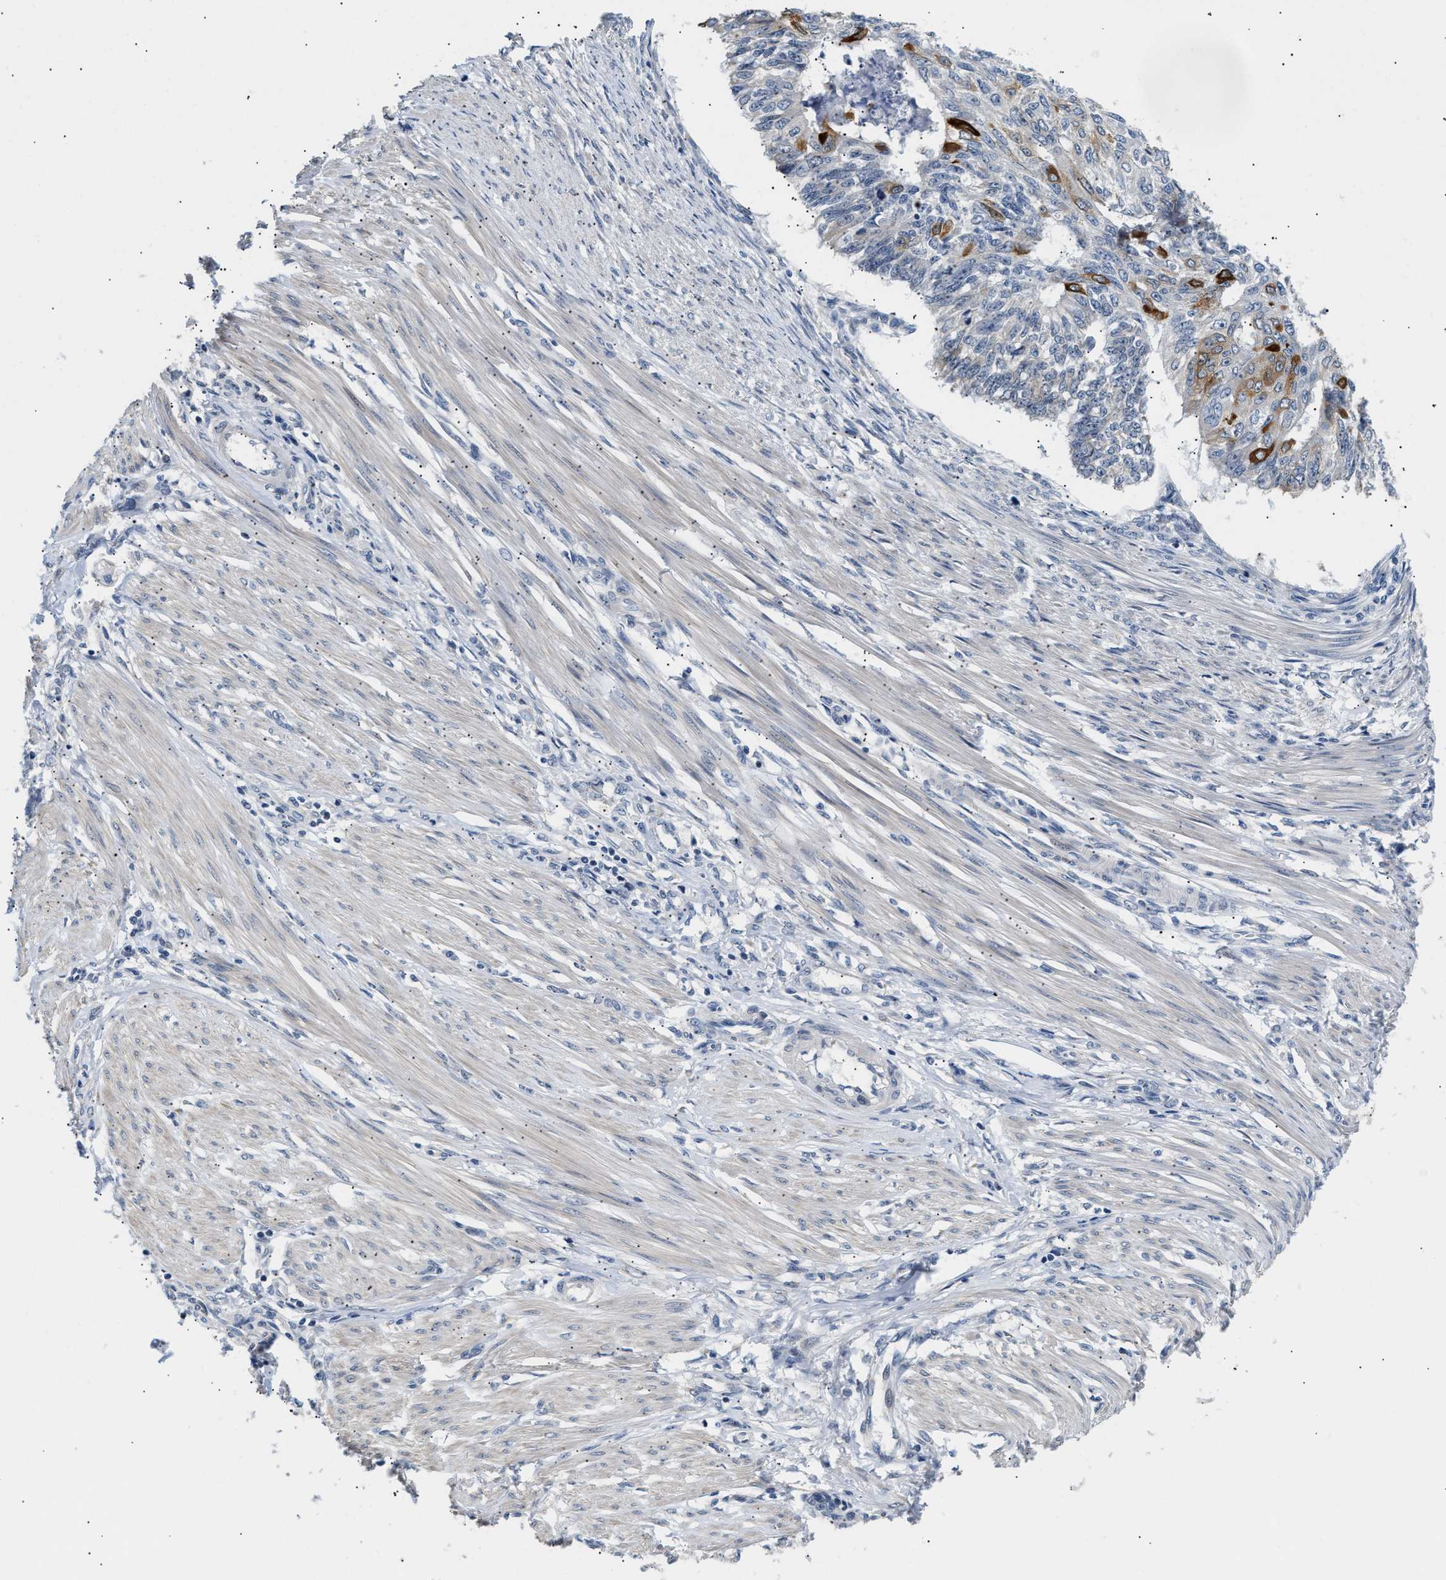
{"staining": {"intensity": "strong", "quantity": "<25%", "location": "cytoplasmic/membranous"}, "tissue": "endometrial cancer", "cell_type": "Tumor cells", "image_type": "cancer", "snomed": [{"axis": "morphology", "description": "Adenocarcinoma, NOS"}, {"axis": "topography", "description": "Endometrium"}], "caption": "Adenocarcinoma (endometrial) stained for a protein displays strong cytoplasmic/membranous positivity in tumor cells. The staining is performed using DAB brown chromogen to label protein expression. The nuclei are counter-stained blue using hematoxylin.", "gene": "CLGN", "patient": {"sex": "female", "age": 32}}